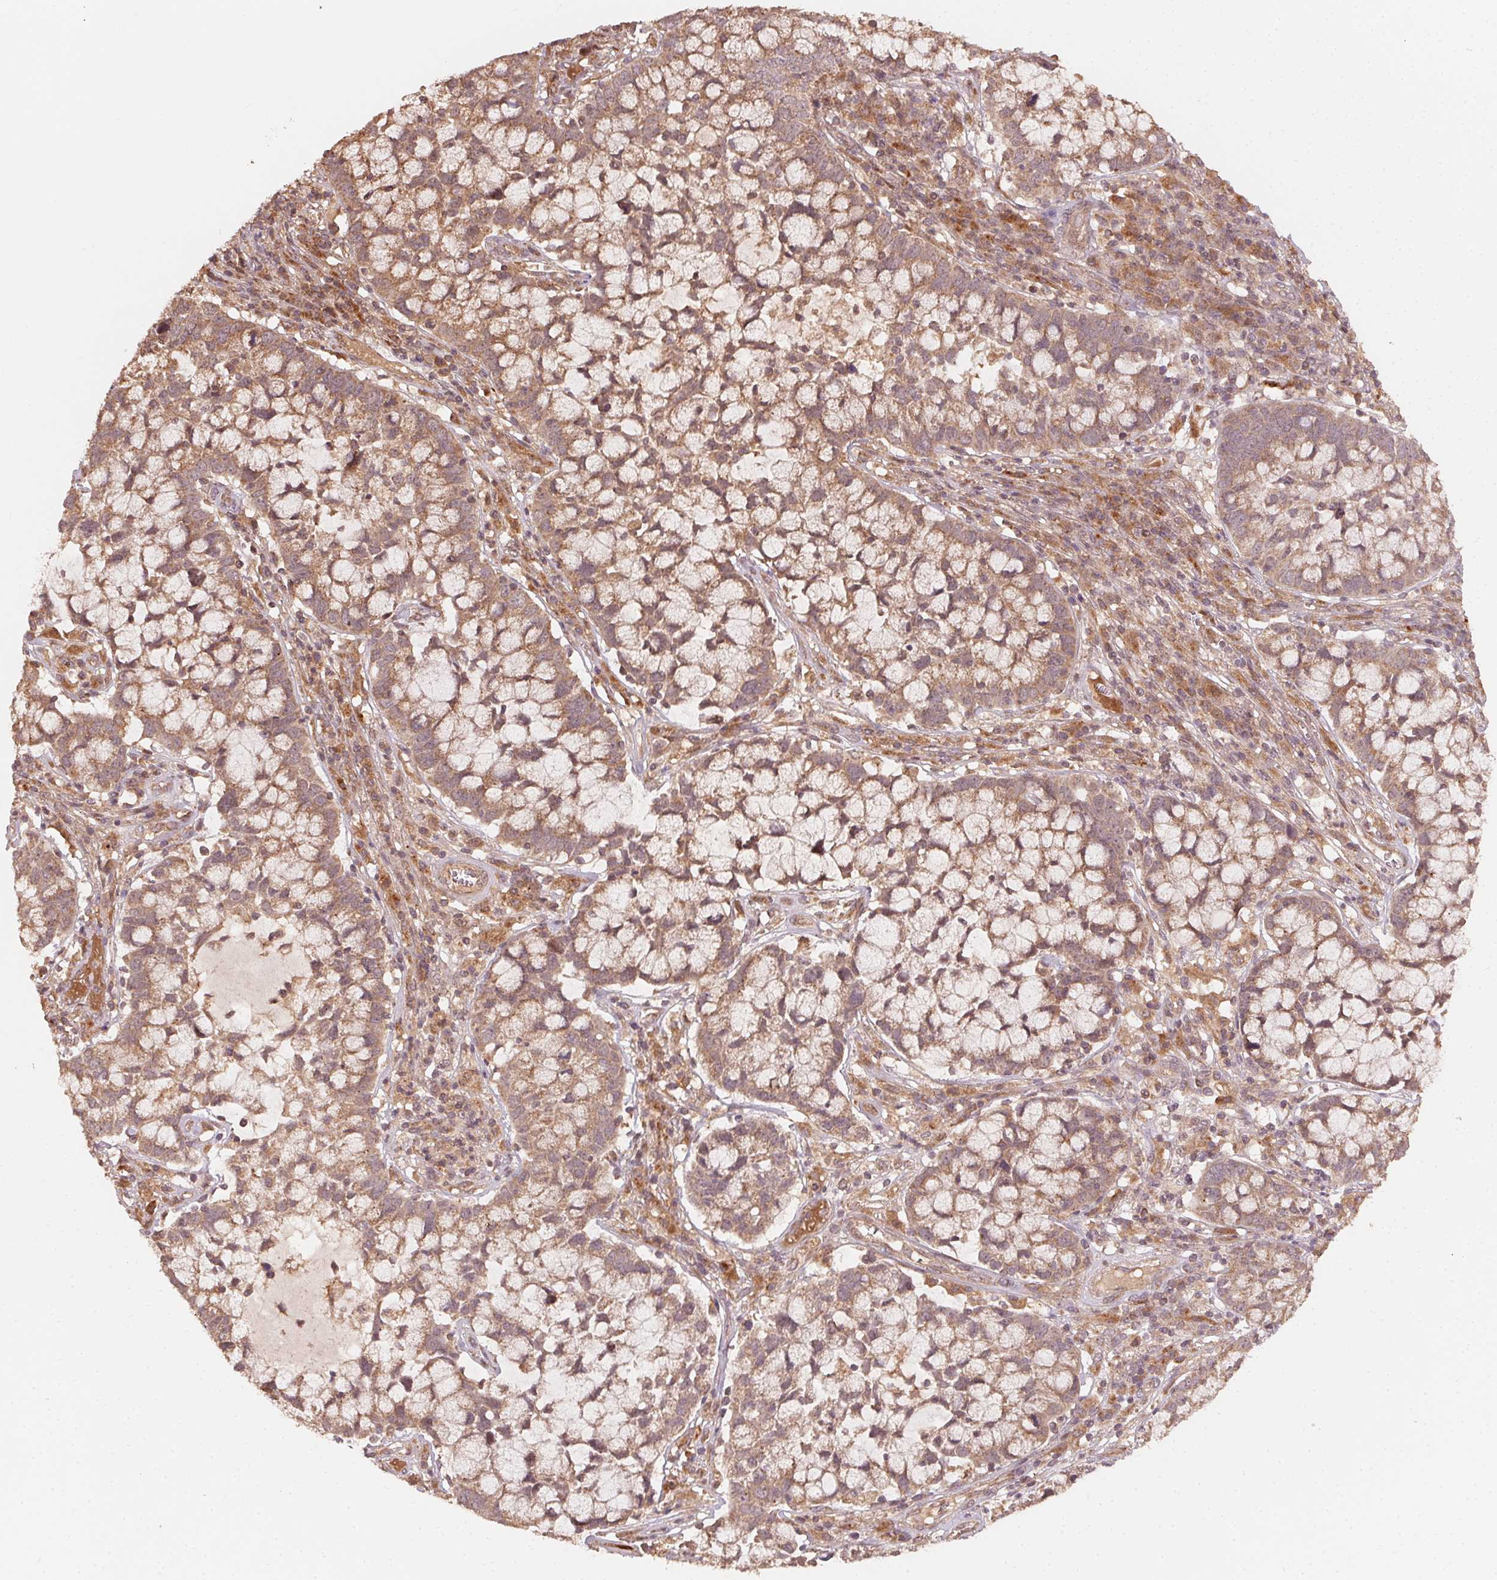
{"staining": {"intensity": "moderate", "quantity": ">75%", "location": "cytoplasmic/membranous"}, "tissue": "cervical cancer", "cell_type": "Tumor cells", "image_type": "cancer", "snomed": [{"axis": "morphology", "description": "Adenocarcinoma, NOS"}, {"axis": "topography", "description": "Cervix"}], "caption": "There is medium levels of moderate cytoplasmic/membranous positivity in tumor cells of cervical cancer, as demonstrated by immunohistochemical staining (brown color).", "gene": "WBP2", "patient": {"sex": "female", "age": 40}}